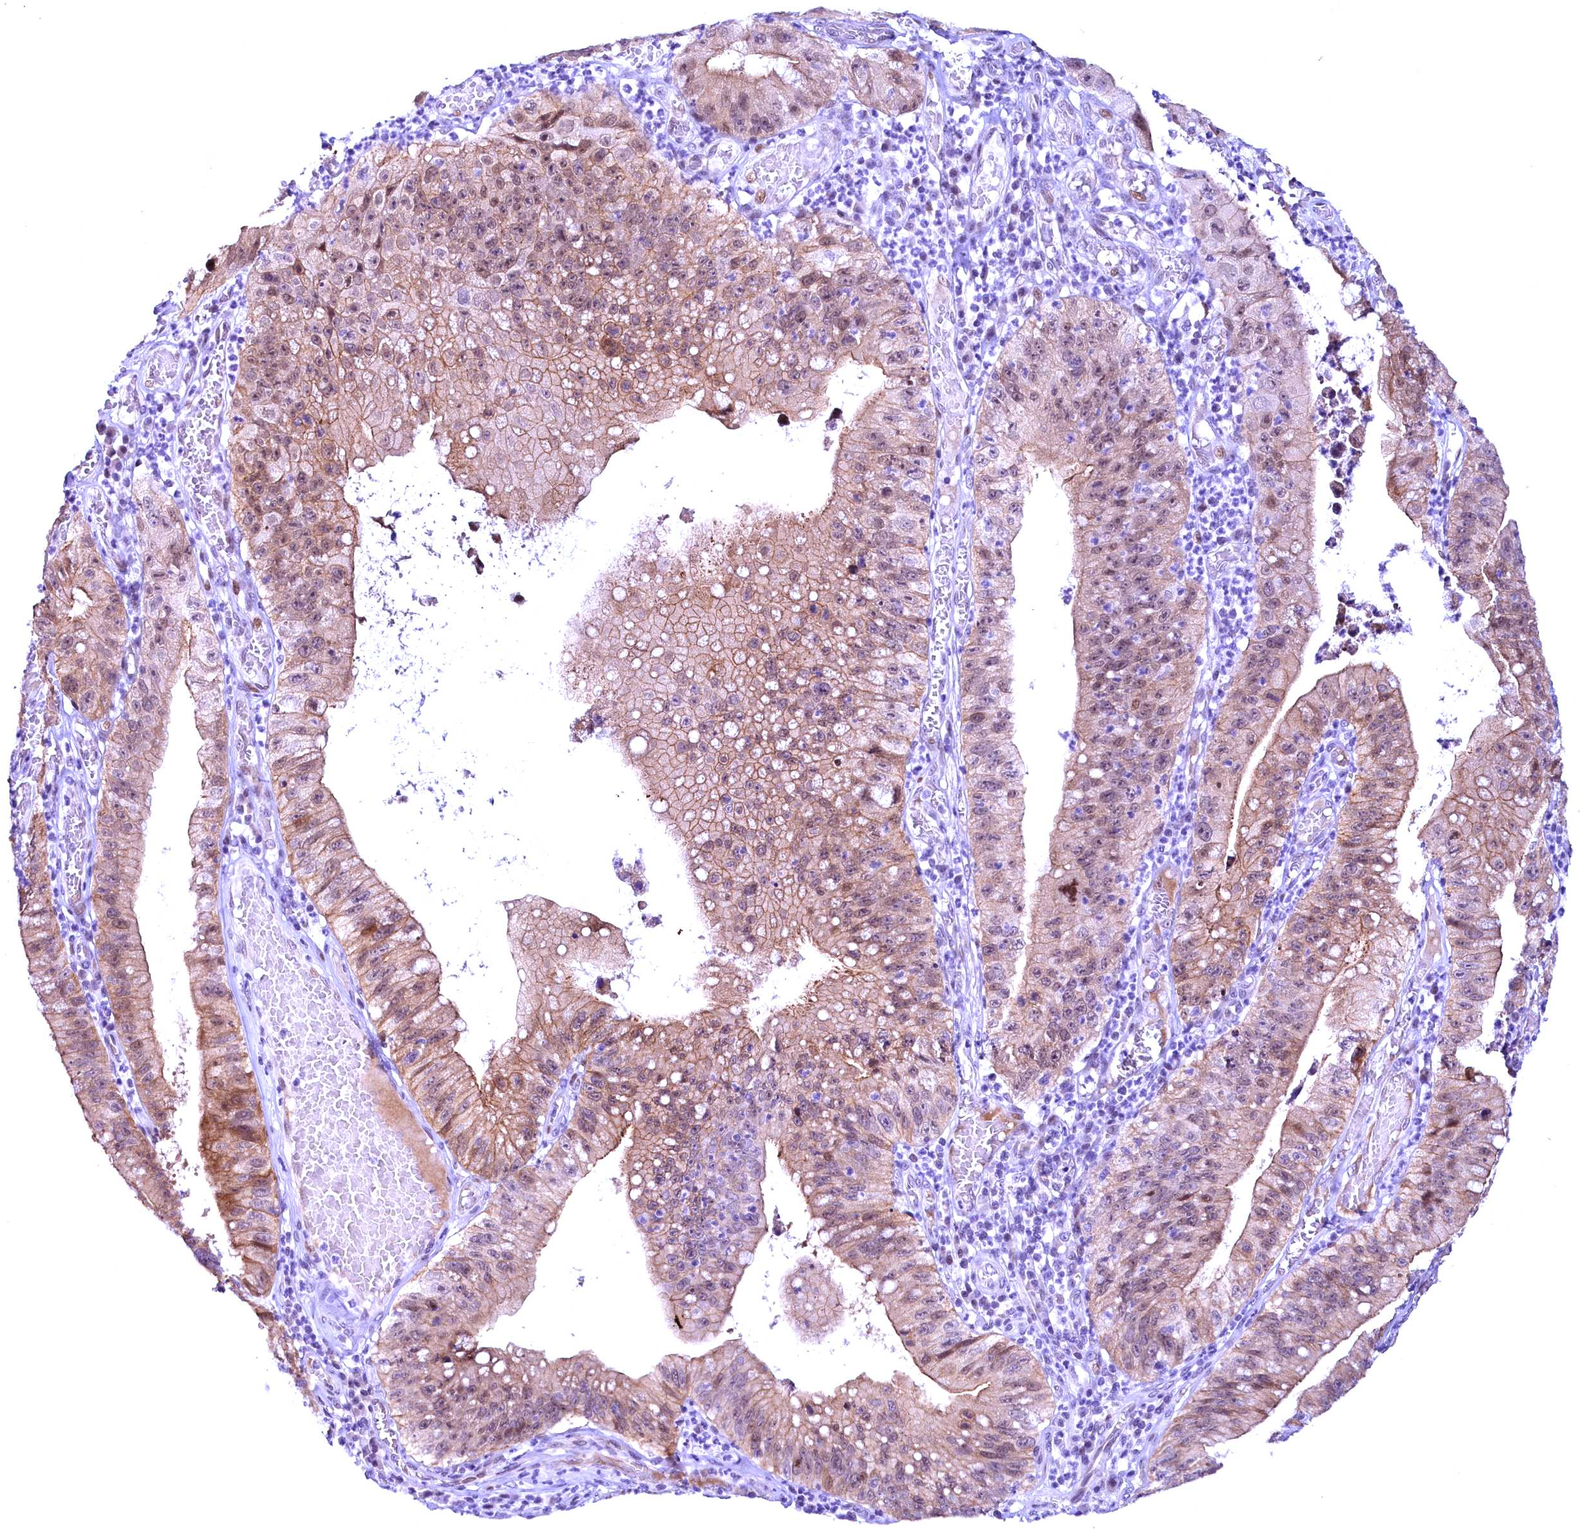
{"staining": {"intensity": "weak", "quantity": ">75%", "location": "cytoplasmic/membranous,nuclear"}, "tissue": "stomach cancer", "cell_type": "Tumor cells", "image_type": "cancer", "snomed": [{"axis": "morphology", "description": "Adenocarcinoma, NOS"}, {"axis": "topography", "description": "Stomach"}], "caption": "Stomach adenocarcinoma stained with a protein marker shows weak staining in tumor cells.", "gene": "CCDC106", "patient": {"sex": "male", "age": 59}}